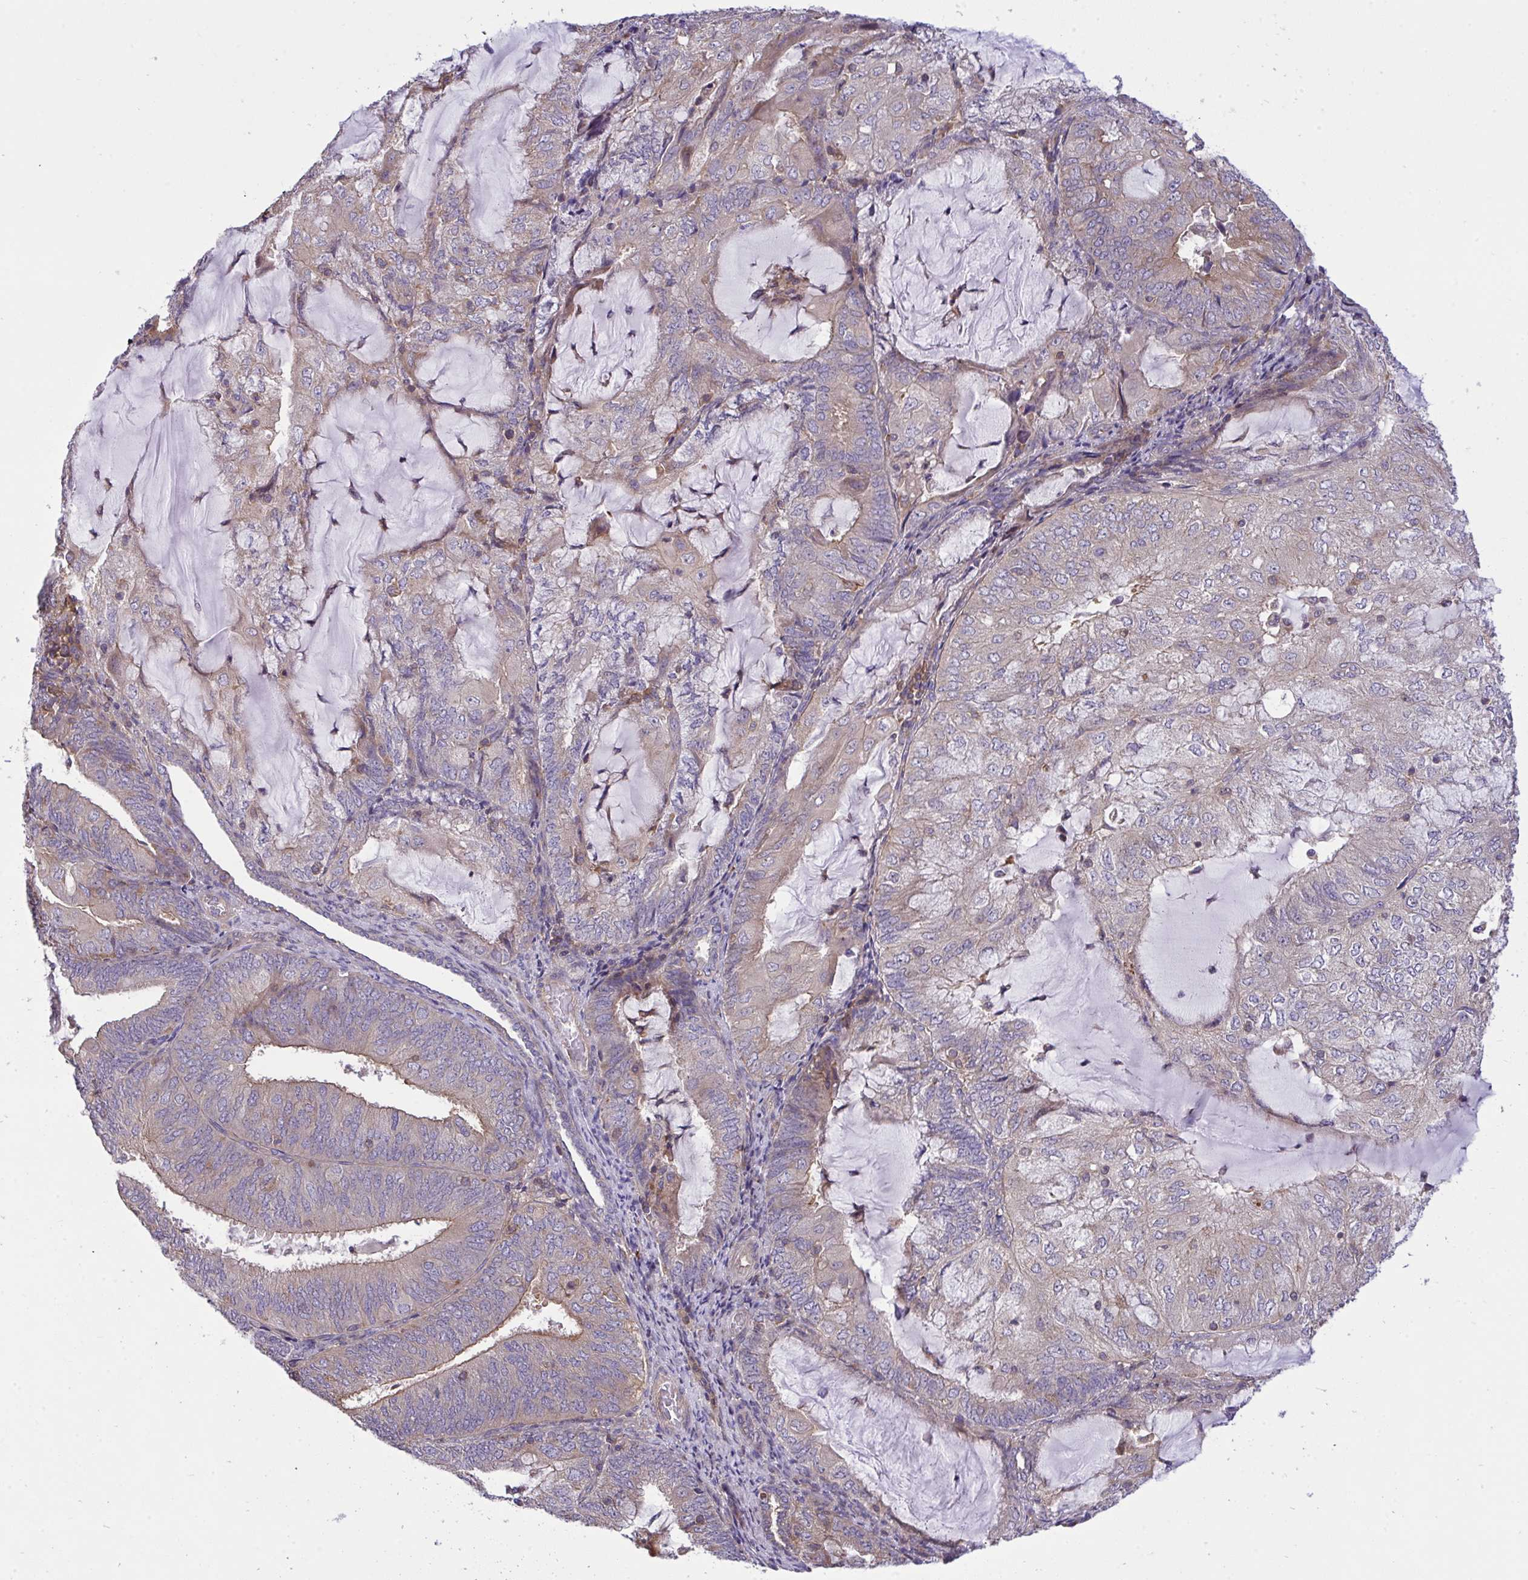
{"staining": {"intensity": "weak", "quantity": "<25%", "location": "cytoplasmic/membranous"}, "tissue": "endometrial cancer", "cell_type": "Tumor cells", "image_type": "cancer", "snomed": [{"axis": "morphology", "description": "Adenocarcinoma, NOS"}, {"axis": "topography", "description": "Endometrium"}], "caption": "Immunohistochemistry (IHC) image of neoplastic tissue: human endometrial adenocarcinoma stained with DAB (3,3'-diaminobenzidine) shows no significant protein staining in tumor cells. (Immunohistochemistry (IHC), brightfield microscopy, high magnification).", "gene": "GRB14", "patient": {"sex": "female", "age": 81}}